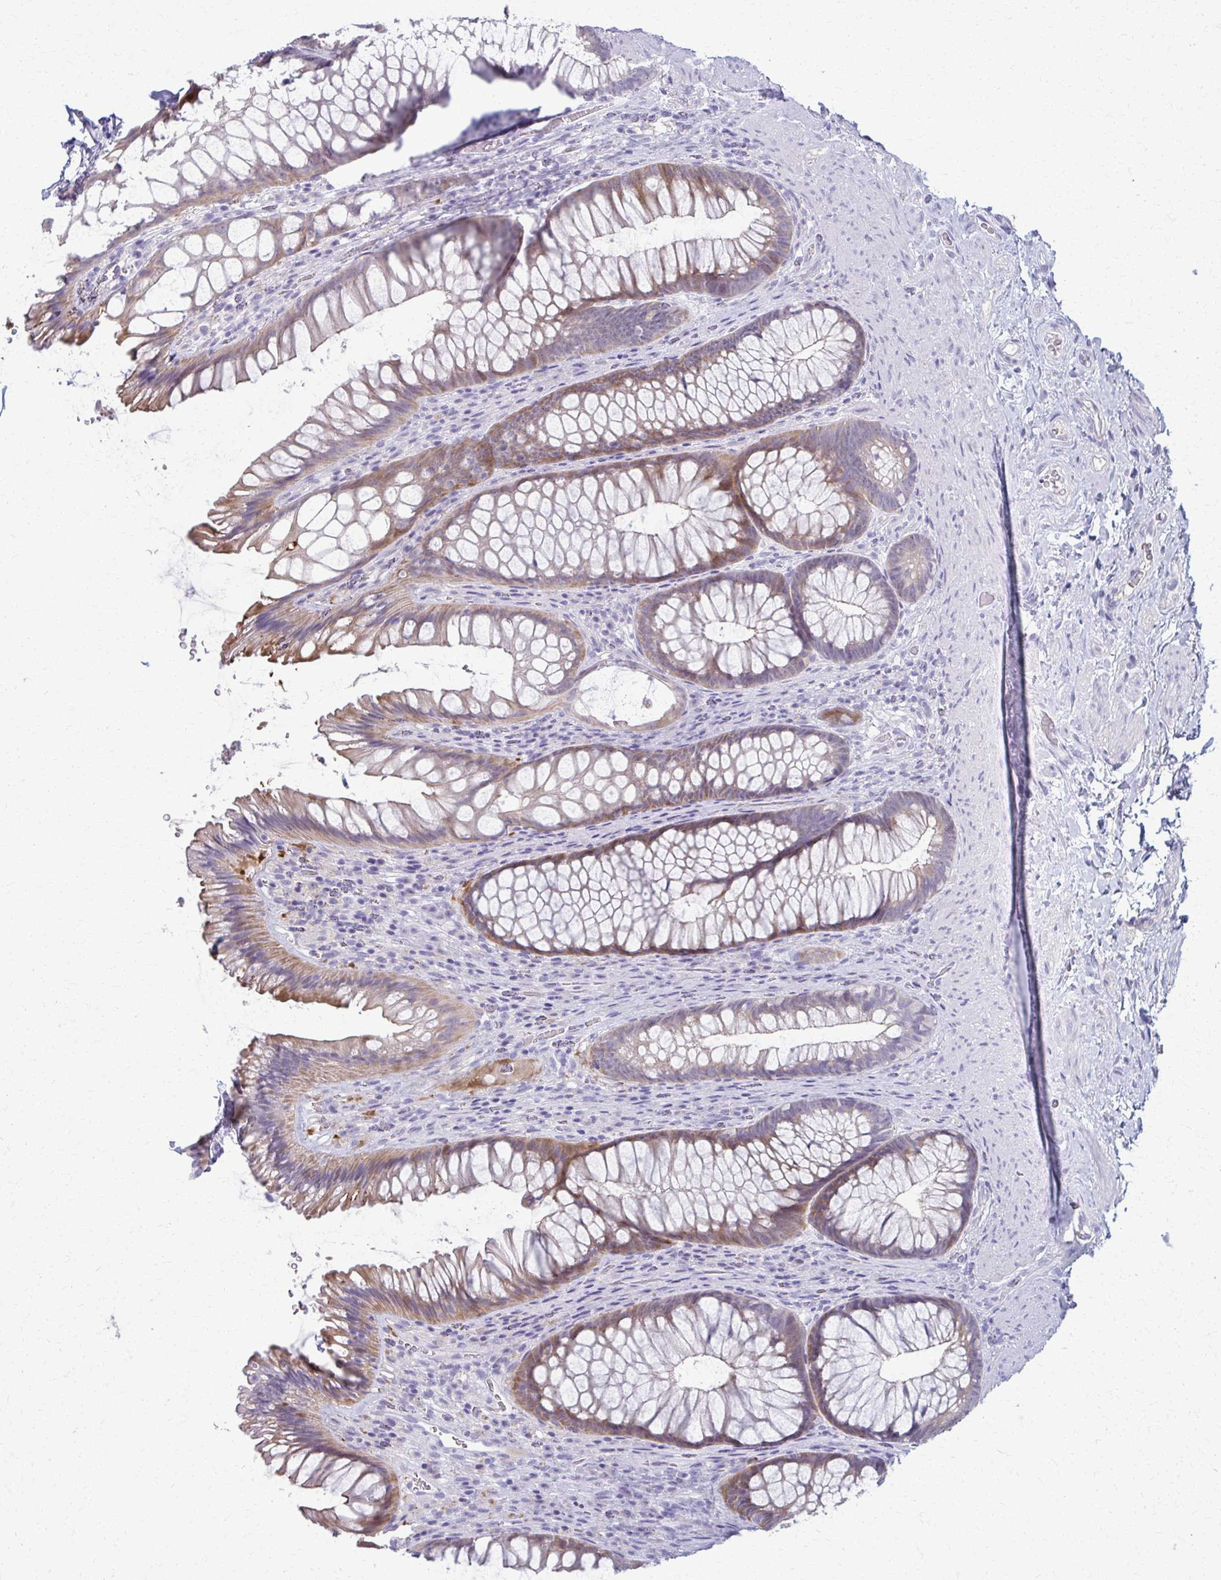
{"staining": {"intensity": "moderate", "quantity": "25%-75%", "location": "cytoplasmic/membranous"}, "tissue": "rectum", "cell_type": "Glandular cells", "image_type": "normal", "snomed": [{"axis": "morphology", "description": "Normal tissue, NOS"}, {"axis": "topography", "description": "Rectum"}], "caption": "Rectum was stained to show a protein in brown. There is medium levels of moderate cytoplasmic/membranous staining in approximately 25%-75% of glandular cells. (Stains: DAB in brown, nuclei in blue, Microscopy: brightfield microscopy at high magnification).", "gene": "ENSG00000275249", "patient": {"sex": "male", "age": 53}}